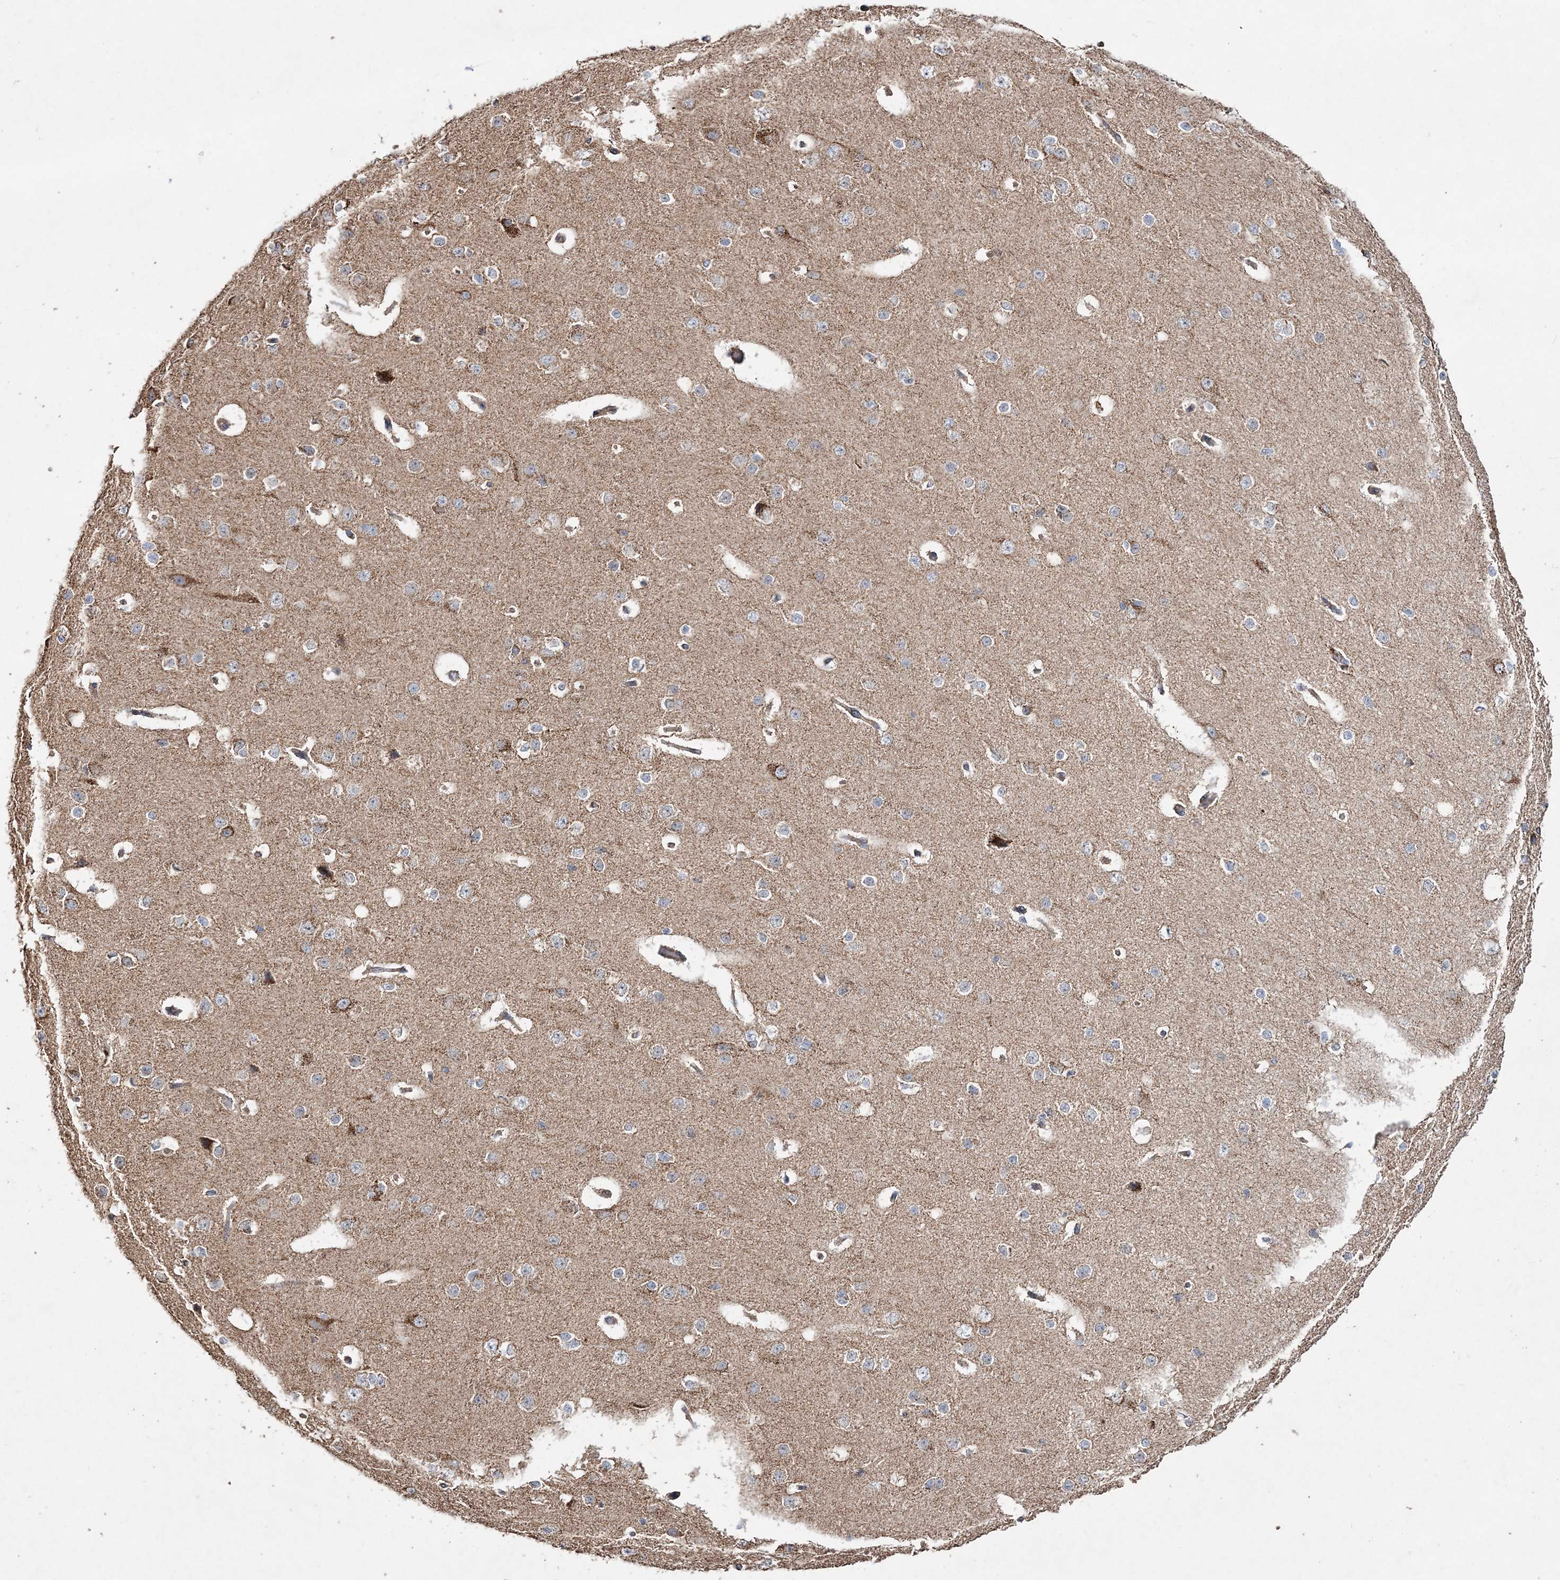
{"staining": {"intensity": "moderate", "quantity": ">75%", "location": "cytoplasmic/membranous"}, "tissue": "cerebral cortex", "cell_type": "Endothelial cells", "image_type": "normal", "snomed": [{"axis": "morphology", "description": "Normal tissue, NOS"}, {"axis": "morphology", "description": "Developmental malformation"}, {"axis": "topography", "description": "Cerebral cortex"}], "caption": "Endothelial cells reveal medium levels of moderate cytoplasmic/membranous expression in about >75% of cells in unremarkable human cerebral cortex. Ihc stains the protein in brown and the nuclei are stained blue.", "gene": "POC5", "patient": {"sex": "female", "age": 30}}